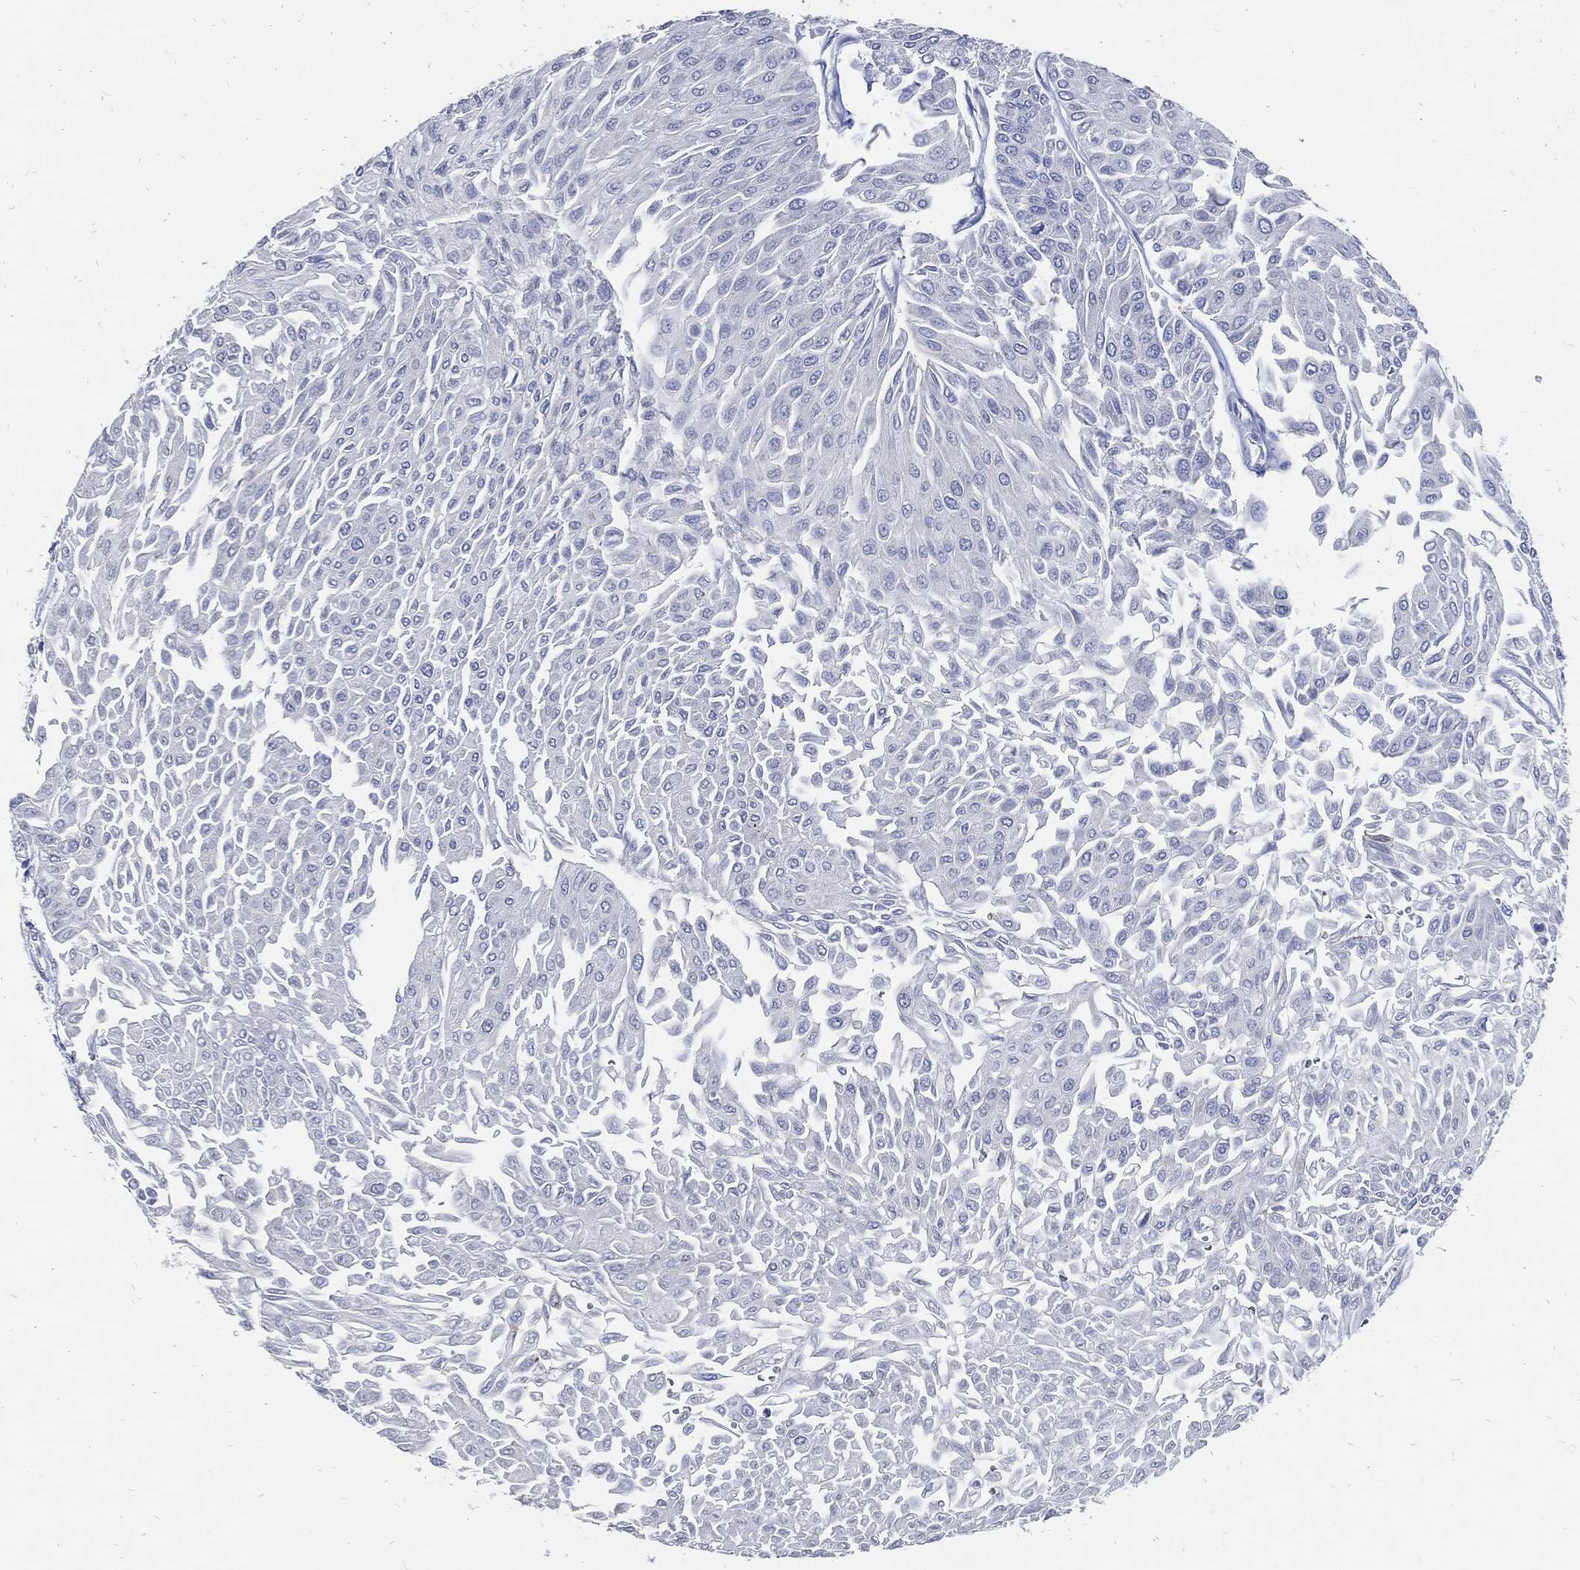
{"staining": {"intensity": "strong", "quantity": "<25%", "location": "cytoplasmic/membranous"}, "tissue": "urothelial cancer", "cell_type": "Tumor cells", "image_type": "cancer", "snomed": [{"axis": "morphology", "description": "Urothelial carcinoma, Low grade"}, {"axis": "topography", "description": "Urinary bladder"}], "caption": "IHC image of urothelial carcinoma (low-grade) stained for a protein (brown), which shows medium levels of strong cytoplasmic/membranous expression in about <25% of tumor cells.", "gene": "FABP4", "patient": {"sex": "male", "age": 67}}